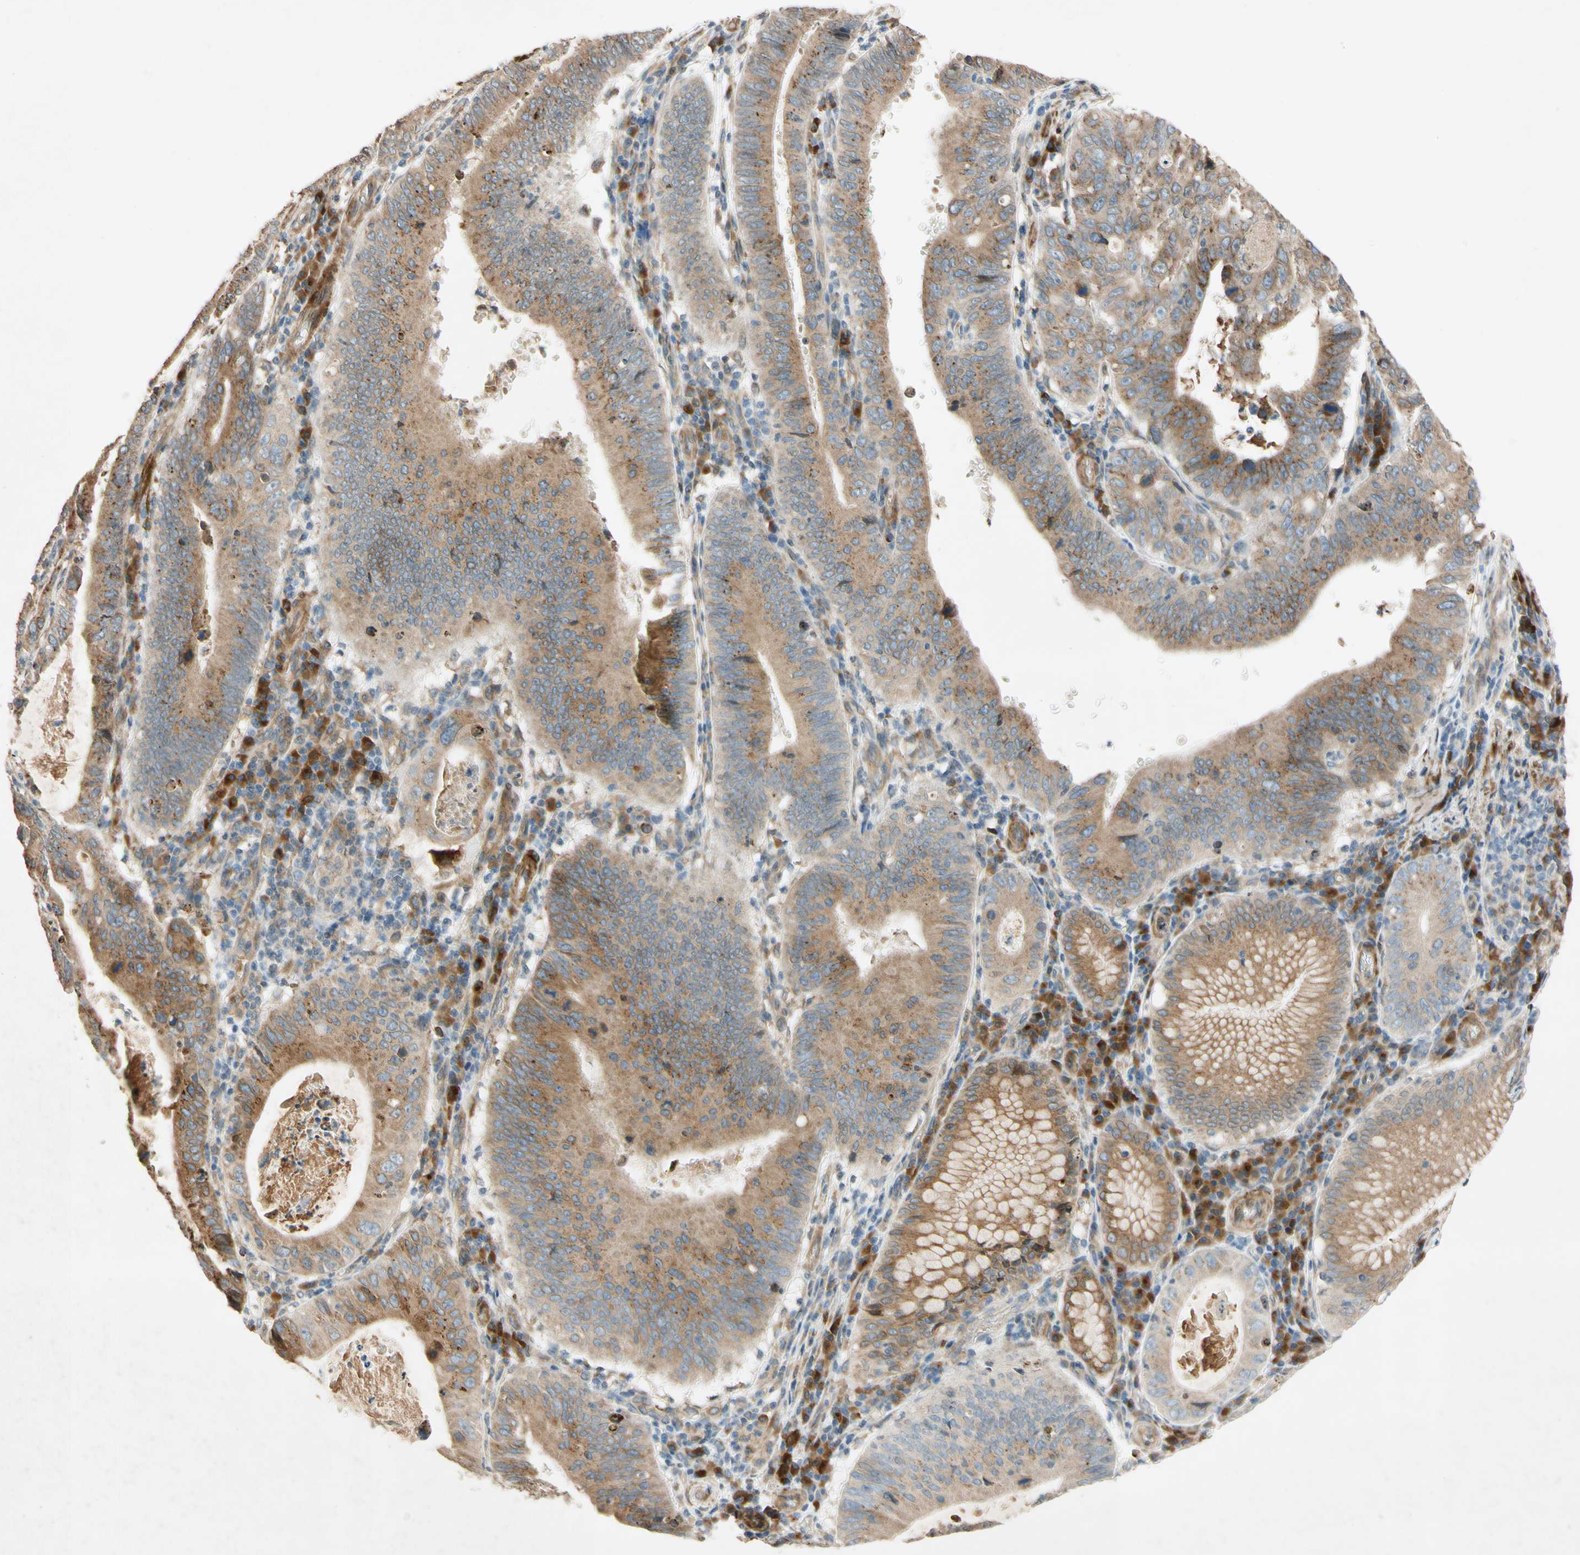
{"staining": {"intensity": "moderate", "quantity": "25%-75%", "location": "cytoplasmic/membranous,nuclear"}, "tissue": "stomach cancer", "cell_type": "Tumor cells", "image_type": "cancer", "snomed": [{"axis": "morphology", "description": "Adenocarcinoma, NOS"}, {"axis": "topography", "description": "Stomach"}], "caption": "Human adenocarcinoma (stomach) stained for a protein (brown) reveals moderate cytoplasmic/membranous and nuclear positive positivity in about 25%-75% of tumor cells.", "gene": "PTPRU", "patient": {"sex": "male", "age": 59}}